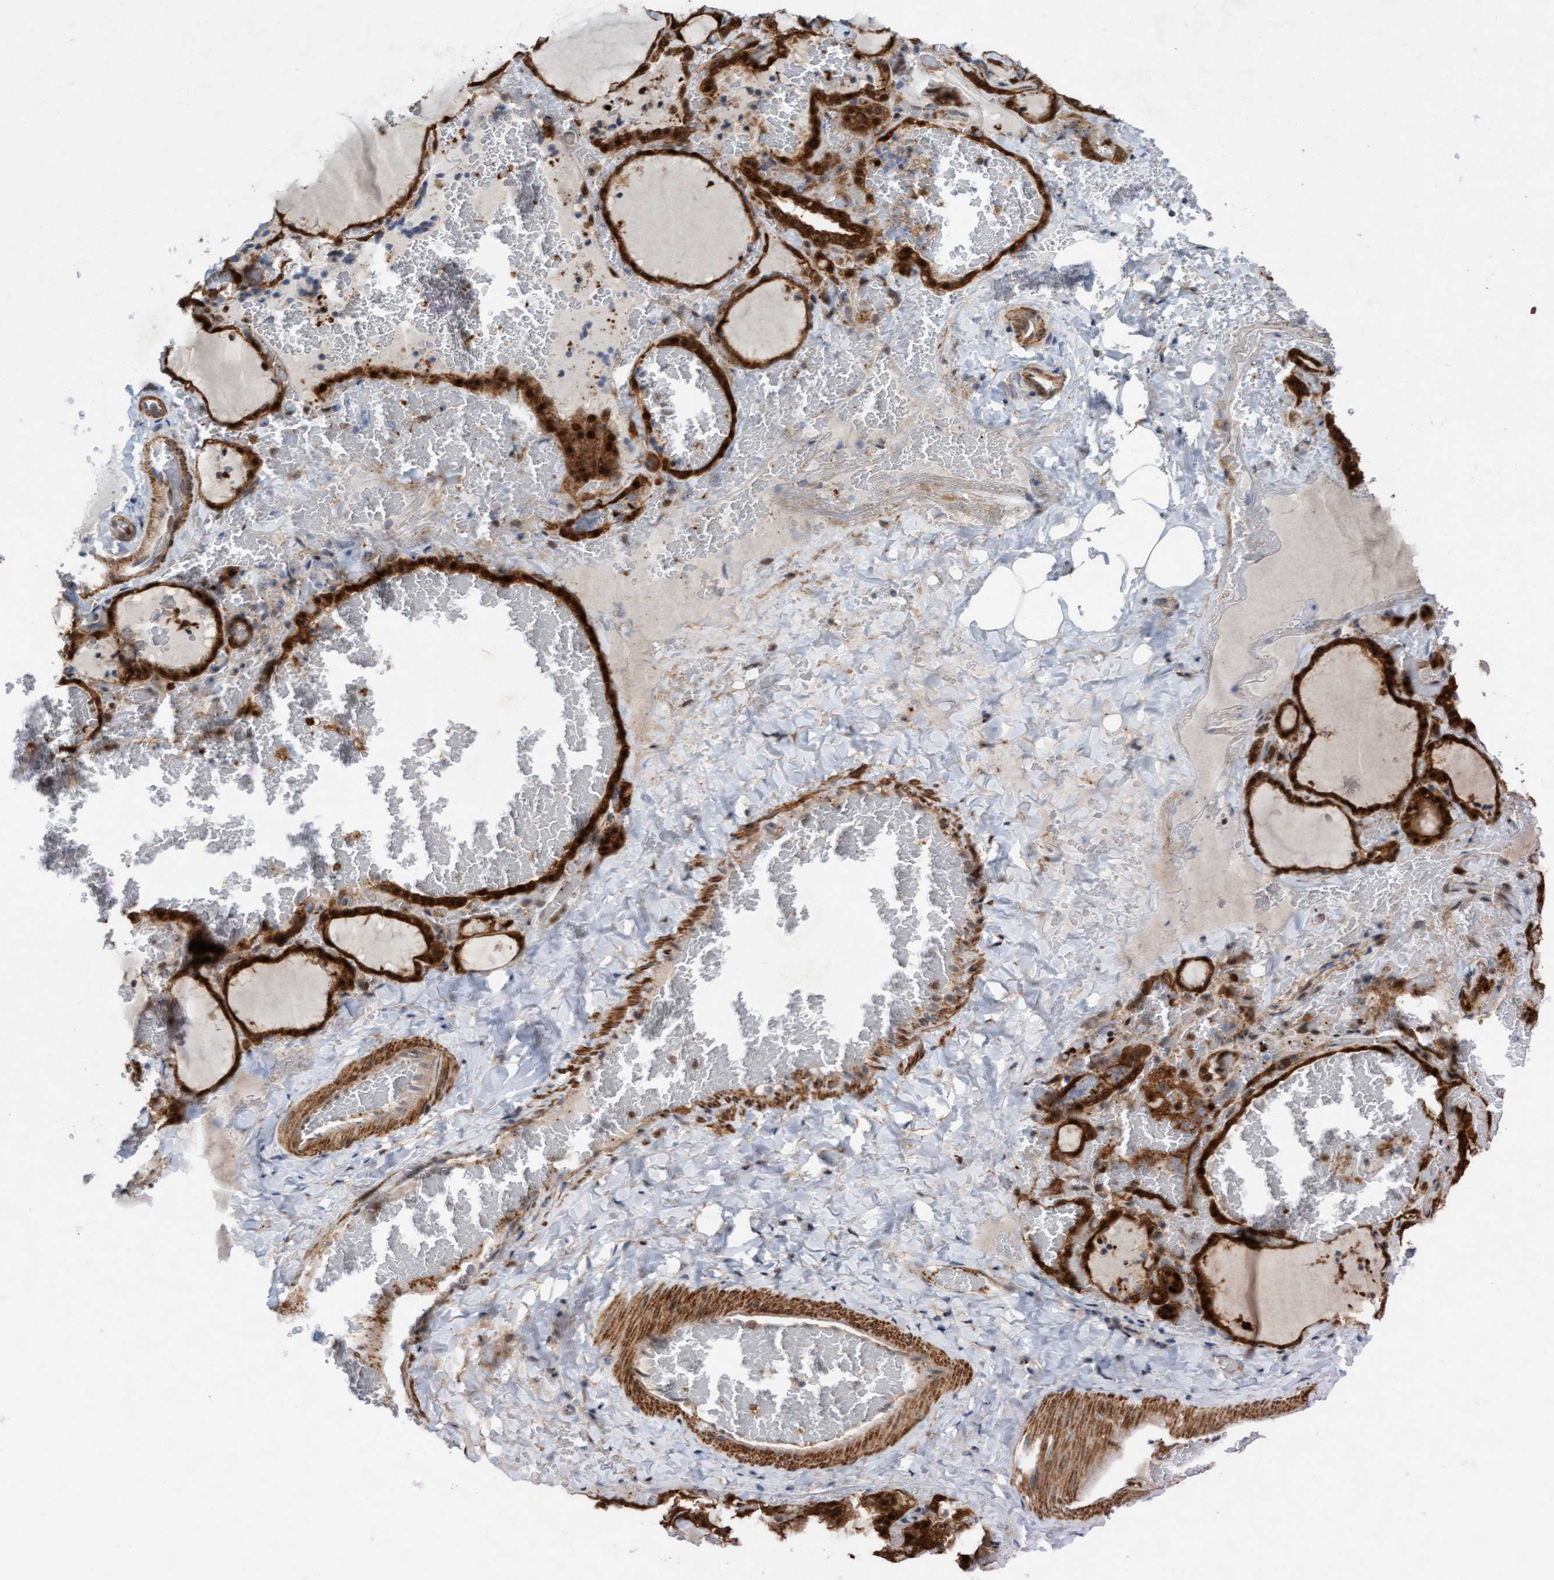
{"staining": {"intensity": "strong", "quantity": ">75%", "location": "cytoplasmic/membranous,nuclear"}, "tissue": "thyroid gland", "cell_type": "Glandular cells", "image_type": "normal", "snomed": [{"axis": "morphology", "description": "Normal tissue, NOS"}, {"axis": "topography", "description": "Thyroid gland"}], "caption": "High-magnification brightfield microscopy of normal thyroid gland stained with DAB (3,3'-diaminobenzidine) (brown) and counterstained with hematoxylin (blue). glandular cells exhibit strong cytoplasmic/membranous,nuclear positivity is seen in about>75% of cells. The protein of interest is stained brown, and the nuclei are stained in blue (DAB IHC with brightfield microscopy, high magnification).", "gene": "RAP1GAP2", "patient": {"sex": "female", "age": 22}}